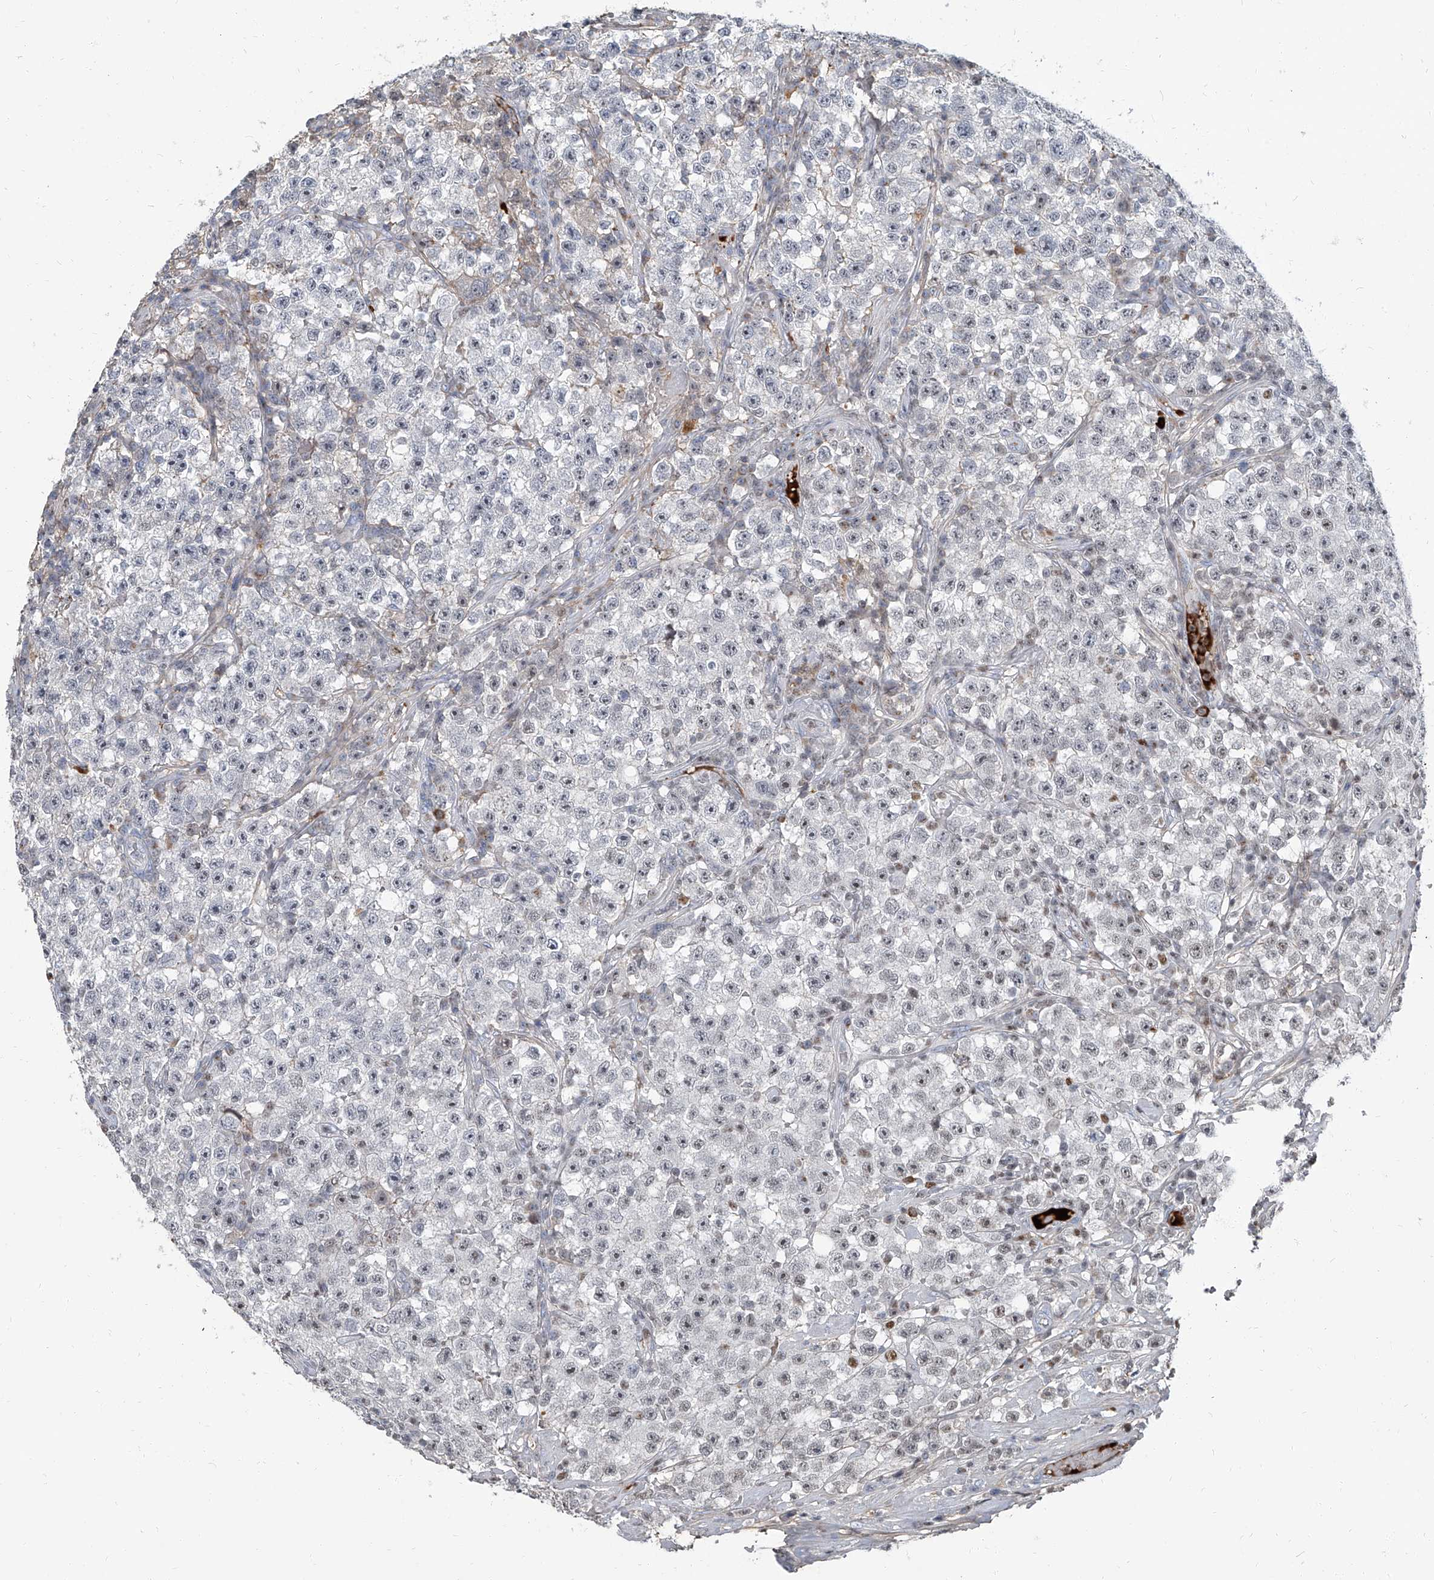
{"staining": {"intensity": "negative", "quantity": "none", "location": "none"}, "tissue": "testis cancer", "cell_type": "Tumor cells", "image_type": "cancer", "snomed": [{"axis": "morphology", "description": "Seminoma, NOS"}, {"axis": "topography", "description": "Testis"}], "caption": "Micrograph shows no protein positivity in tumor cells of testis cancer (seminoma) tissue.", "gene": "HOXA3", "patient": {"sex": "male", "age": 22}}